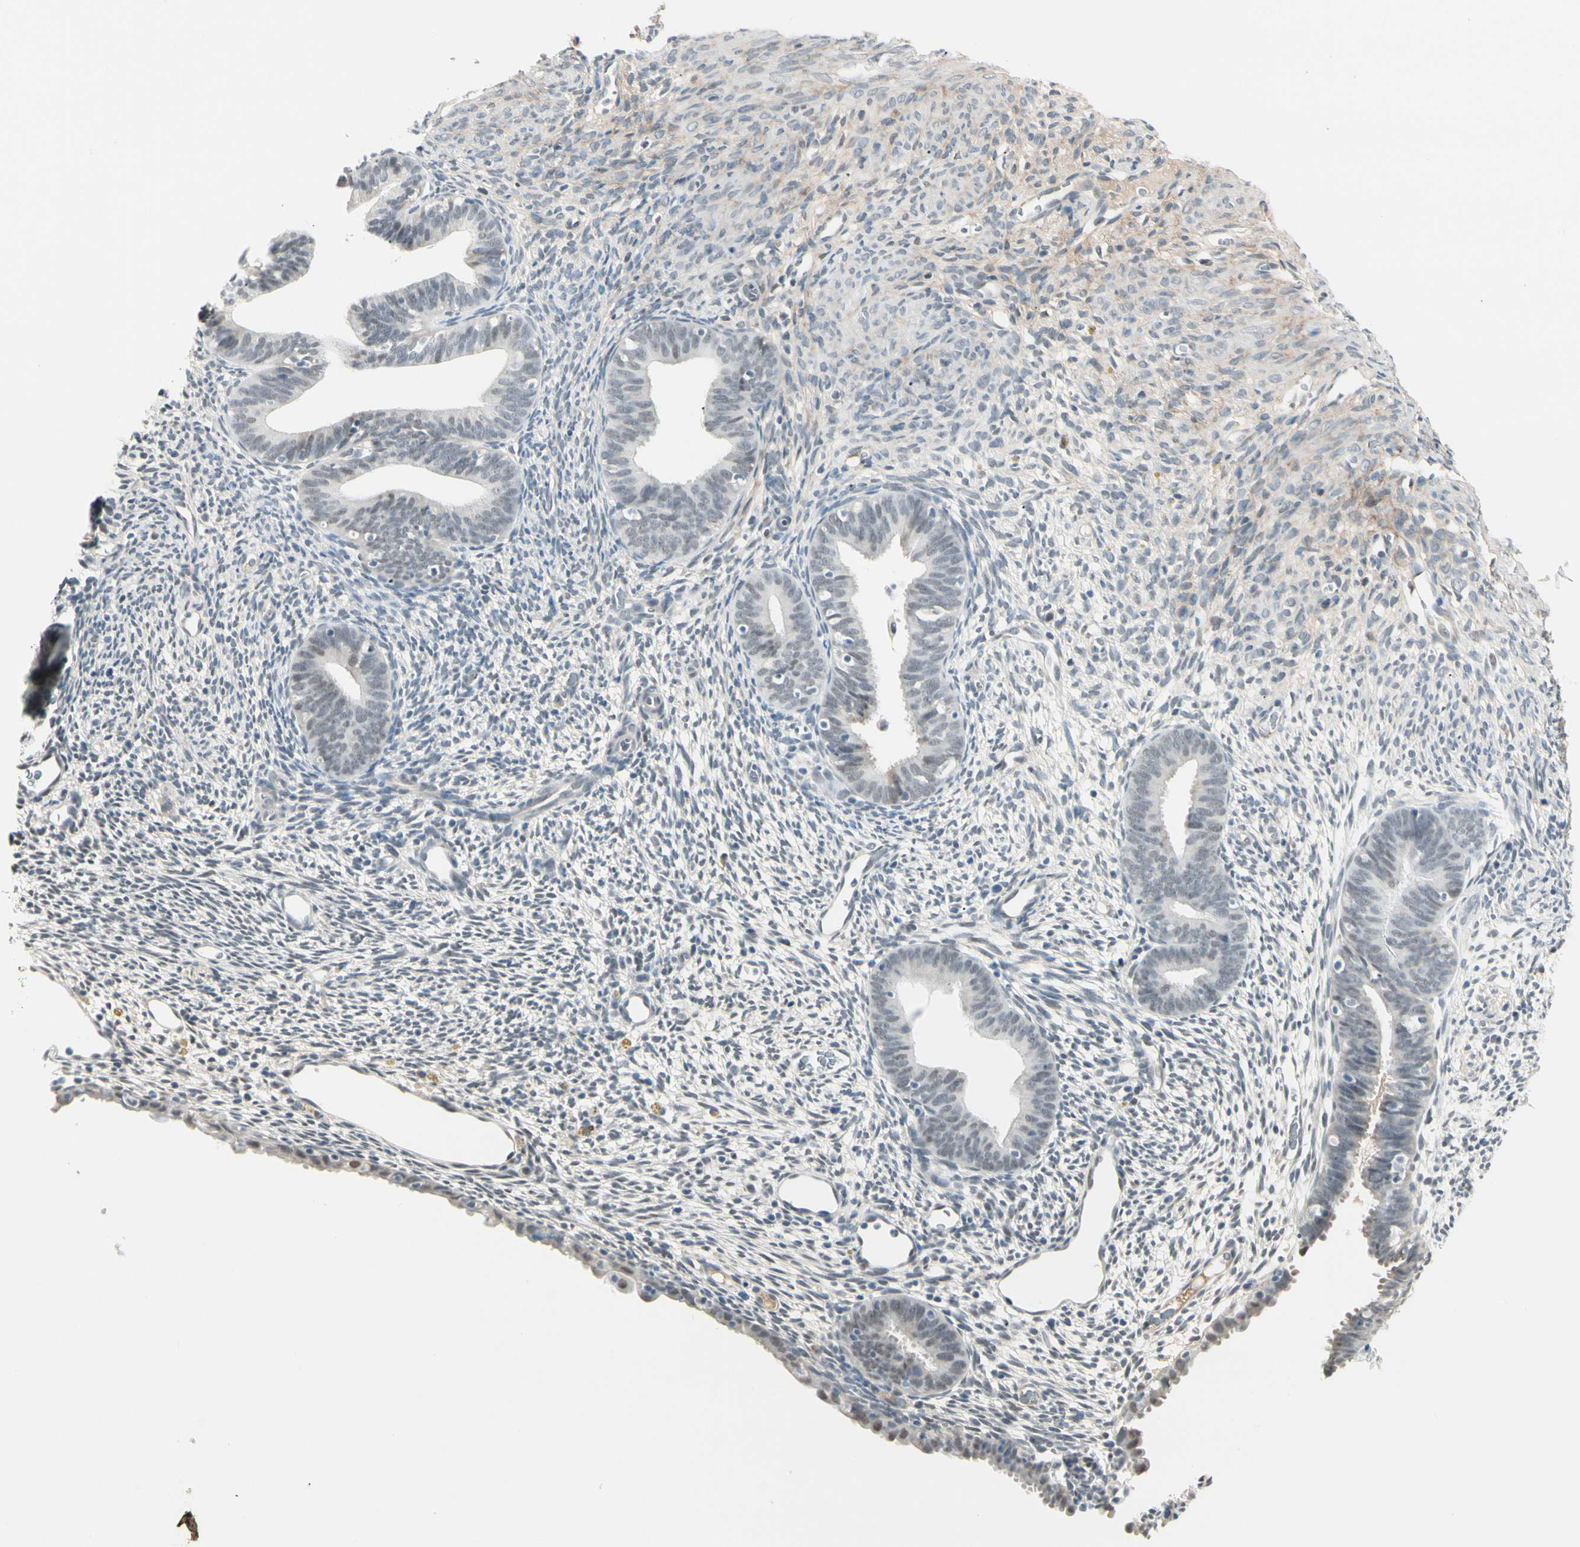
{"staining": {"intensity": "negative", "quantity": "none", "location": "none"}, "tissue": "endometrium", "cell_type": "Cells in endometrial stroma", "image_type": "normal", "snomed": [{"axis": "morphology", "description": "Normal tissue, NOS"}, {"axis": "morphology", "description": "Atrophy, NOS"}, {"axis": "topography", "description": "Uterus"}, {"axis": "topography", "description": "Endometrium"}], "caption": "Immunohistochemistry of unremarkable human endometrium exhibits no positivity in cells in endometrial stroma.", "gene": "ASPN", "patient": {"sex": "female", "age": 68}}